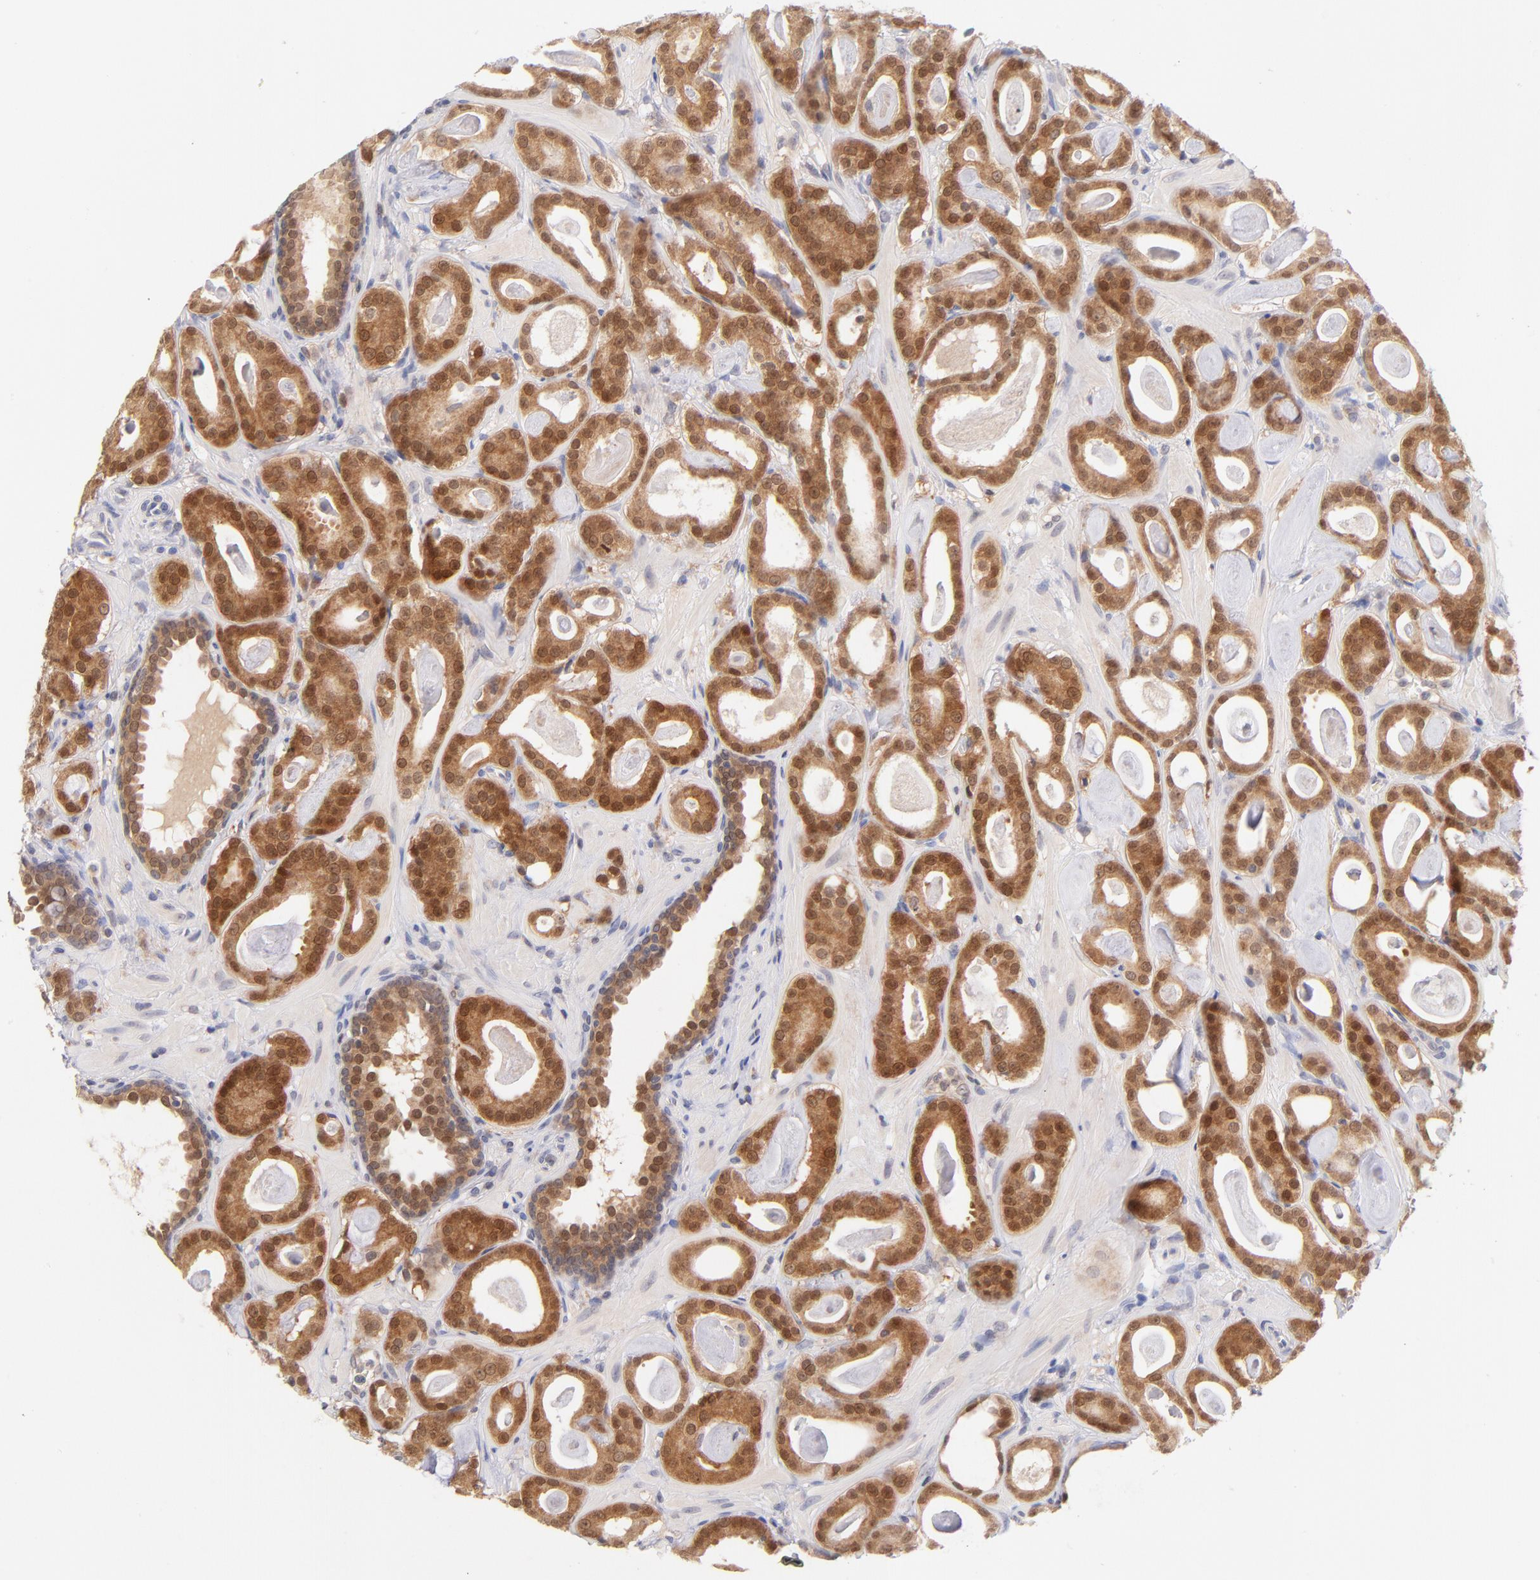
{"staining": {"intensity": "strong", "quantity": ">75%", "location": "cytoplasmic/membranous,nuclear"}, "tissue": "prostate cancer", "cell_type": "Tumor cells", "image_type": "cancer", "snomed": [{"axis": "morphology", "description": "Adenocarcinoma, Low grade"}, {"axis": "topography", "description": "Prostate"}], "caption": "This is an image of immunohistochemistry staining of prostate cancer (low-grade adenocarcinoma), which shows strong expression in the cytoplasmic/membranous and nuclear of tumor cells.", "gene": "CASP6", "patient": {"sex": "male", "age": 57}}